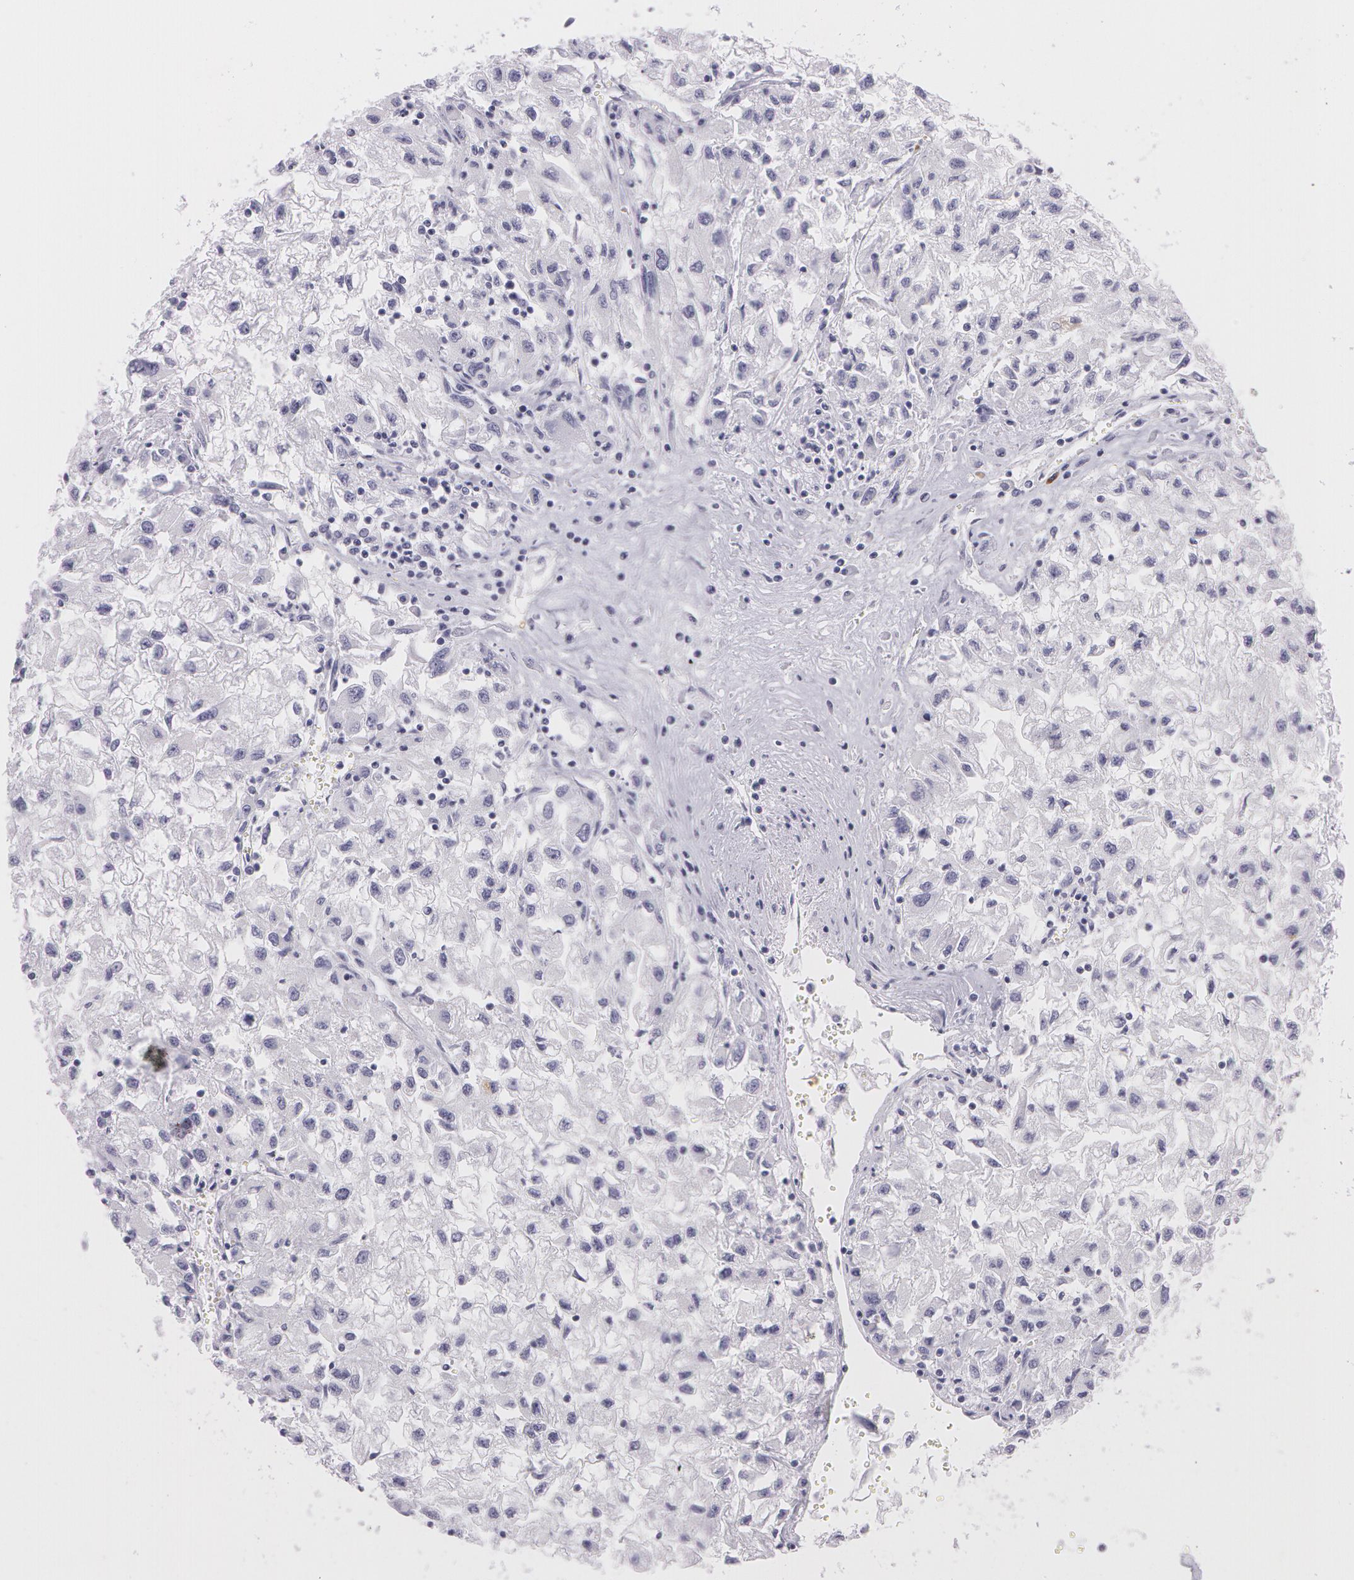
{"staining": {"intensity": "negative", "quantity": "none", "location": "none"}, "tissue": "renal cancer", "cell_type": "Tumor cells", "image_type": "cancer", "snomed": [{"axis": "morphology", "description": "Adenocarcinoma, NOS"}, {"axis": "topography", "description": "Kidney"}], "caption": "Renal adenocarcinoma was stained to show a protein in brown. There is no significant expression in tumor cells.", "gene": "SNCG", "patient": {"sex": "male", "age": 59}}